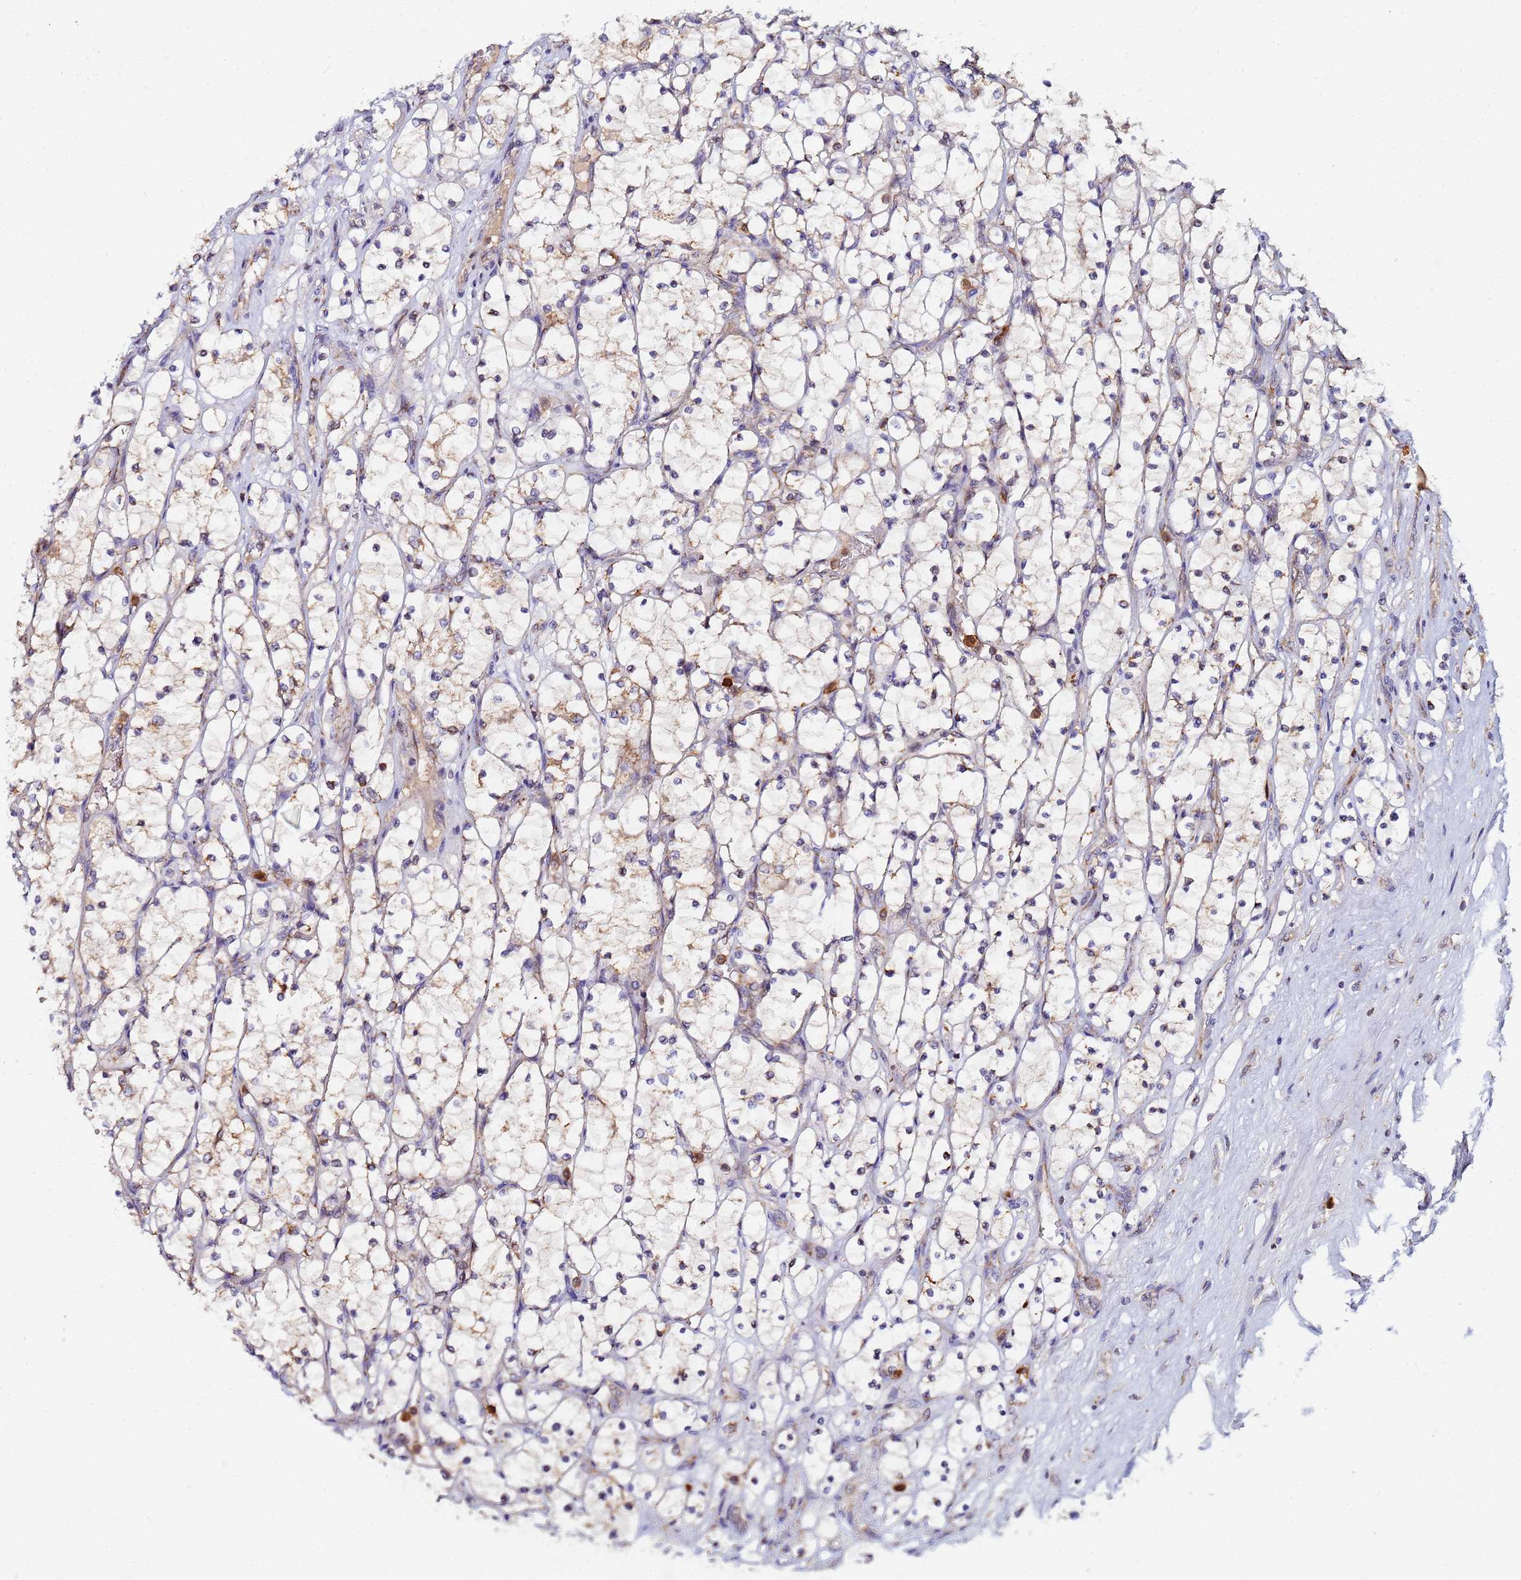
{"staining": {"intensity": "weak", "quantity": "25%-75%", "location": "cytoplasmic/membranous"}, "tissue": "renal cancer", "cell_type": "Tumor cells", "image_type": "cancer", "snomed": [{"axis": "morphology", "description": "Adenocarcinoma, NOS"}, {"axis": "topography", "description": "Kidney"}], "caption": "The micrograph displays a brown stain indicating the presence of a protein in the cytoplasmic/membranous of tumor cells in adenocarcinoma (renal).", "gene": "CCDC127", "patient": {"sex": "female", "age": 69}}